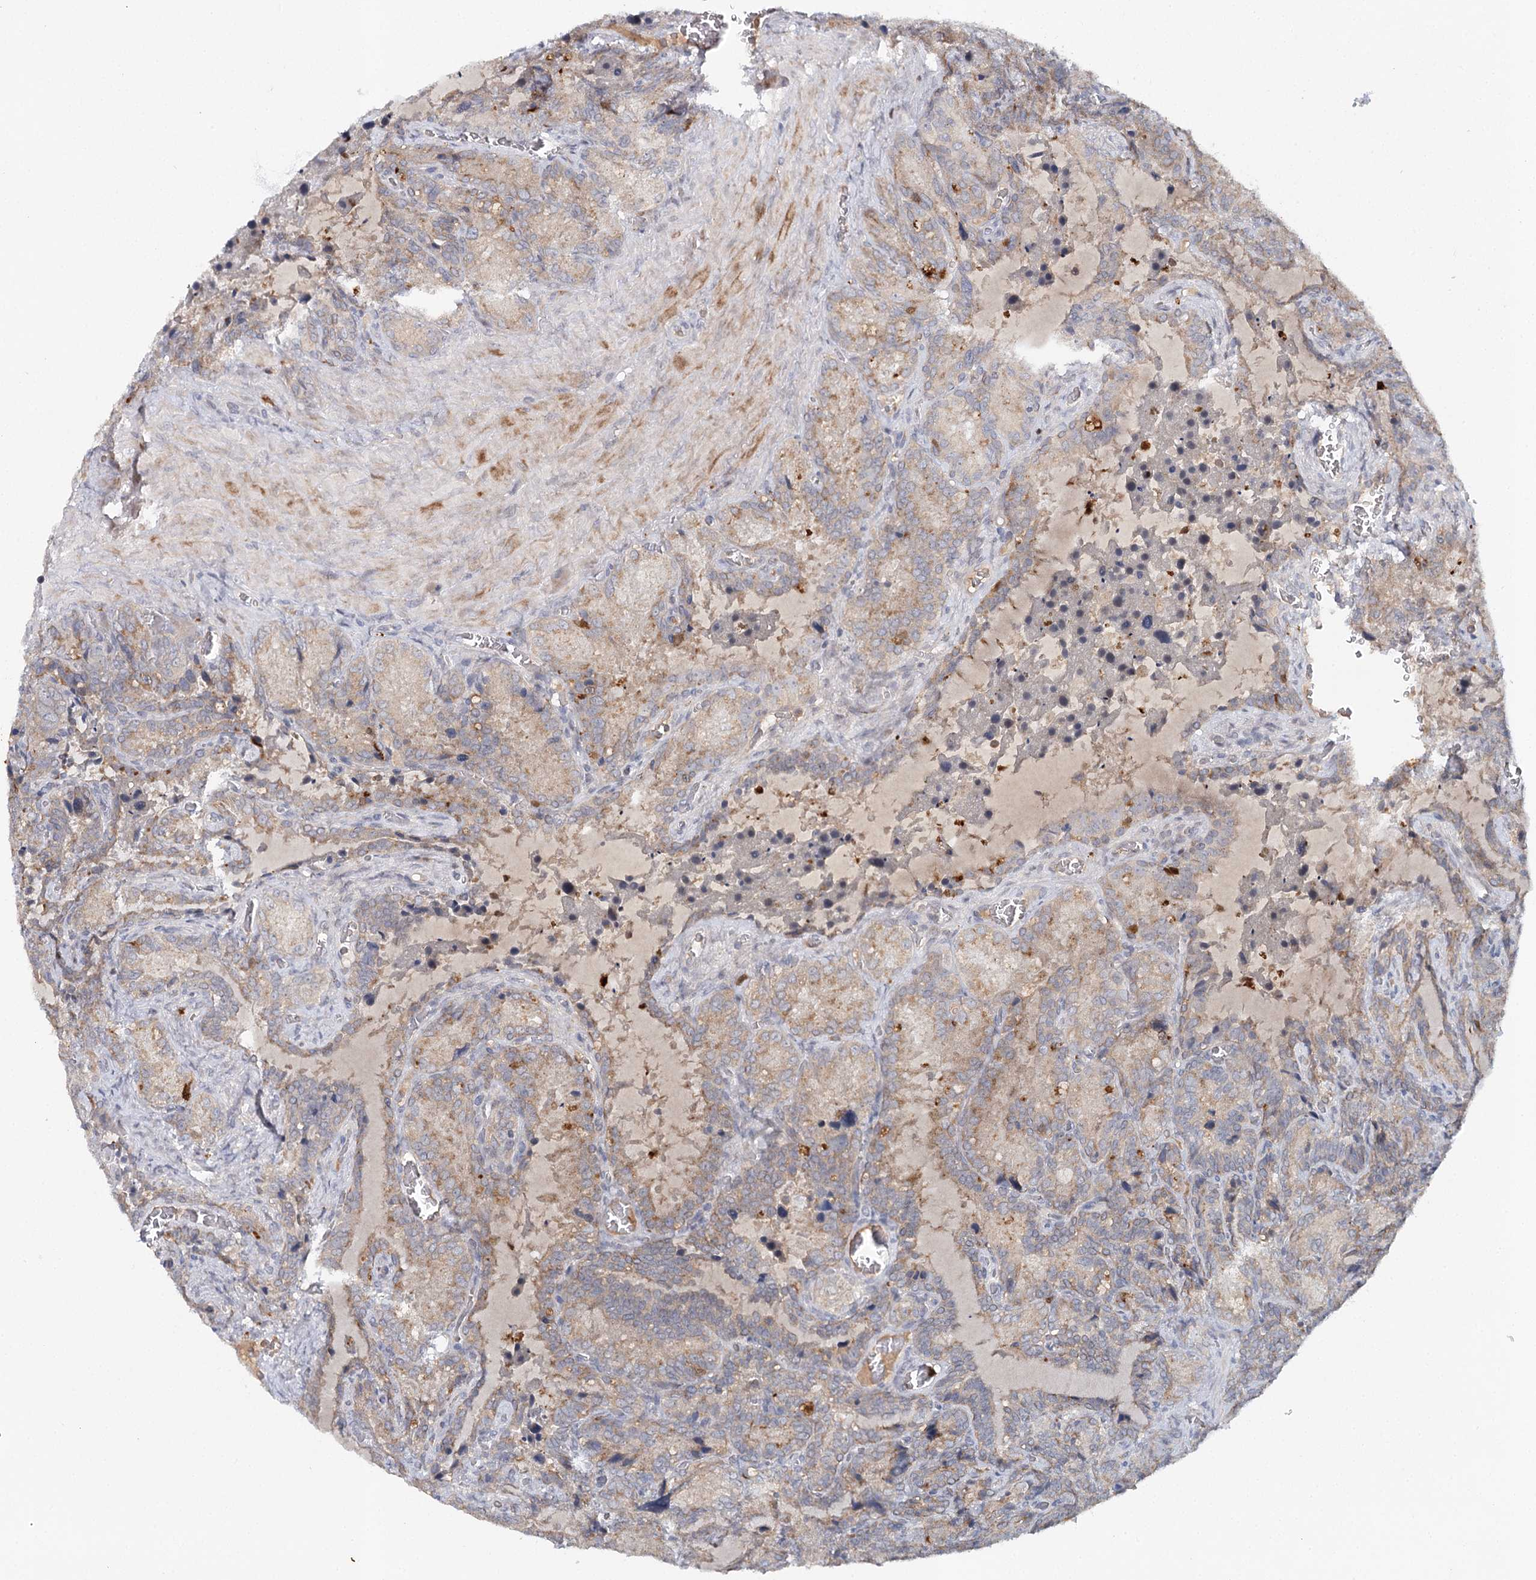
{"staining": {"intensity": "moderate", "quantity": "25%-75%", "location": "cytoplasmic/membranous"}, "tissue": "seminal vesicle", "cell_type": "Glandular cells", "image_type": "normal", "snomed": [{"axis": "morphology", "description": "Normal tissue, NOS"}, {"axis": "topography", "description": "Seminal veicle"}], "caption": "Protein staining by immunohistochemistry shows moderate cytoplasmic/membranous expression in approximately 25%-75% of glandular cells in unremarkable seminal vesicle.", "gene": "SLC41A2", "patient": {"sex": "male", "age": 62}}